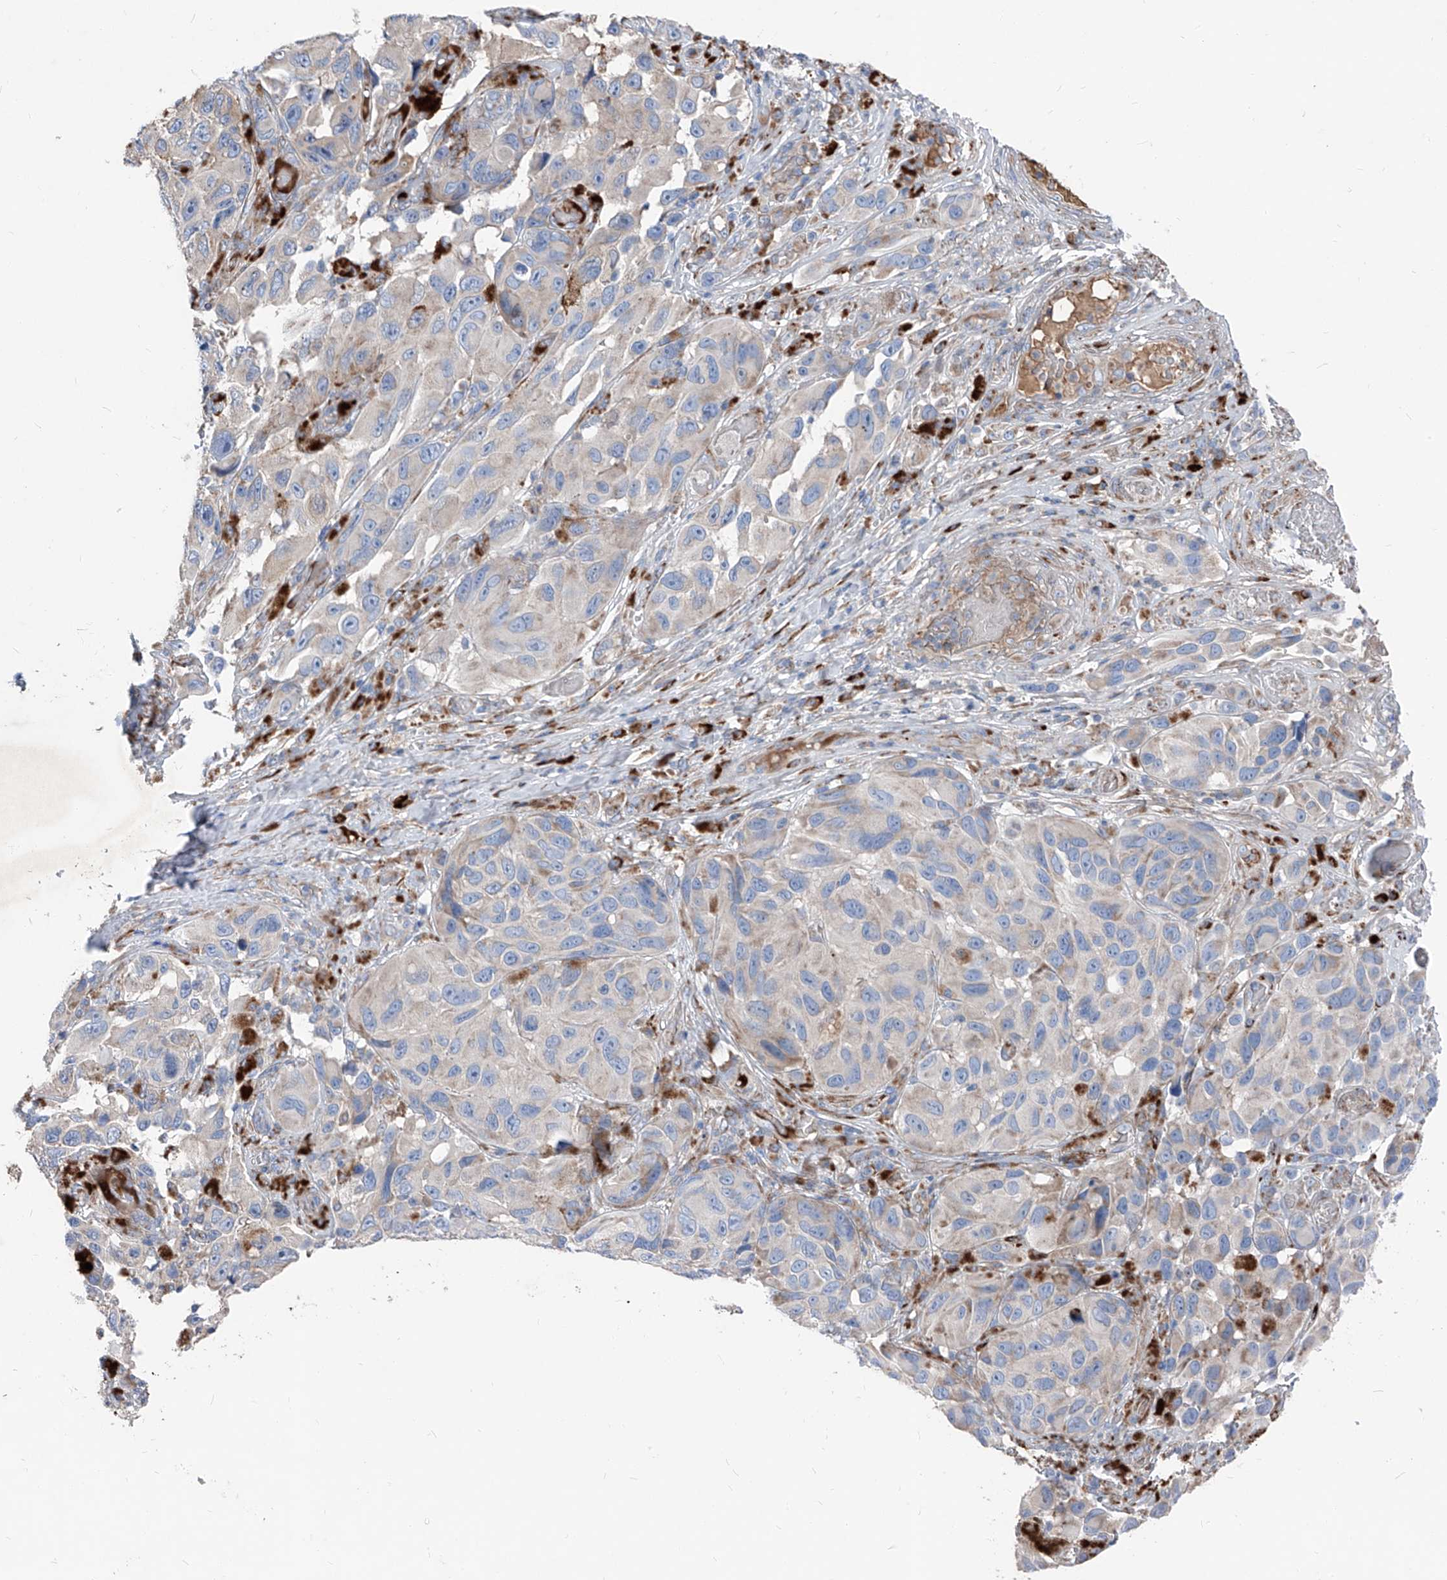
{"staining": {"intensity": "negative", "quantity": "none", "location": "none"}, "tissue": "melanoma", "cell_type": "Tumor cells", "image_type": "cancer", "snomed": [{"axis": "morphology", "description": "Malignant melanoma, NOS"}, {"axis": "topography", "description": "Skin"}], "caption": "Immunohistochemical staining of human malignant melanoma reveals no significant expression in tumor cells. (Immunohistochemistry (ihc), brightfield microscopy, high magnification).", "gene": "IFI27", "patient": {"sex": "female", "age": 73}}